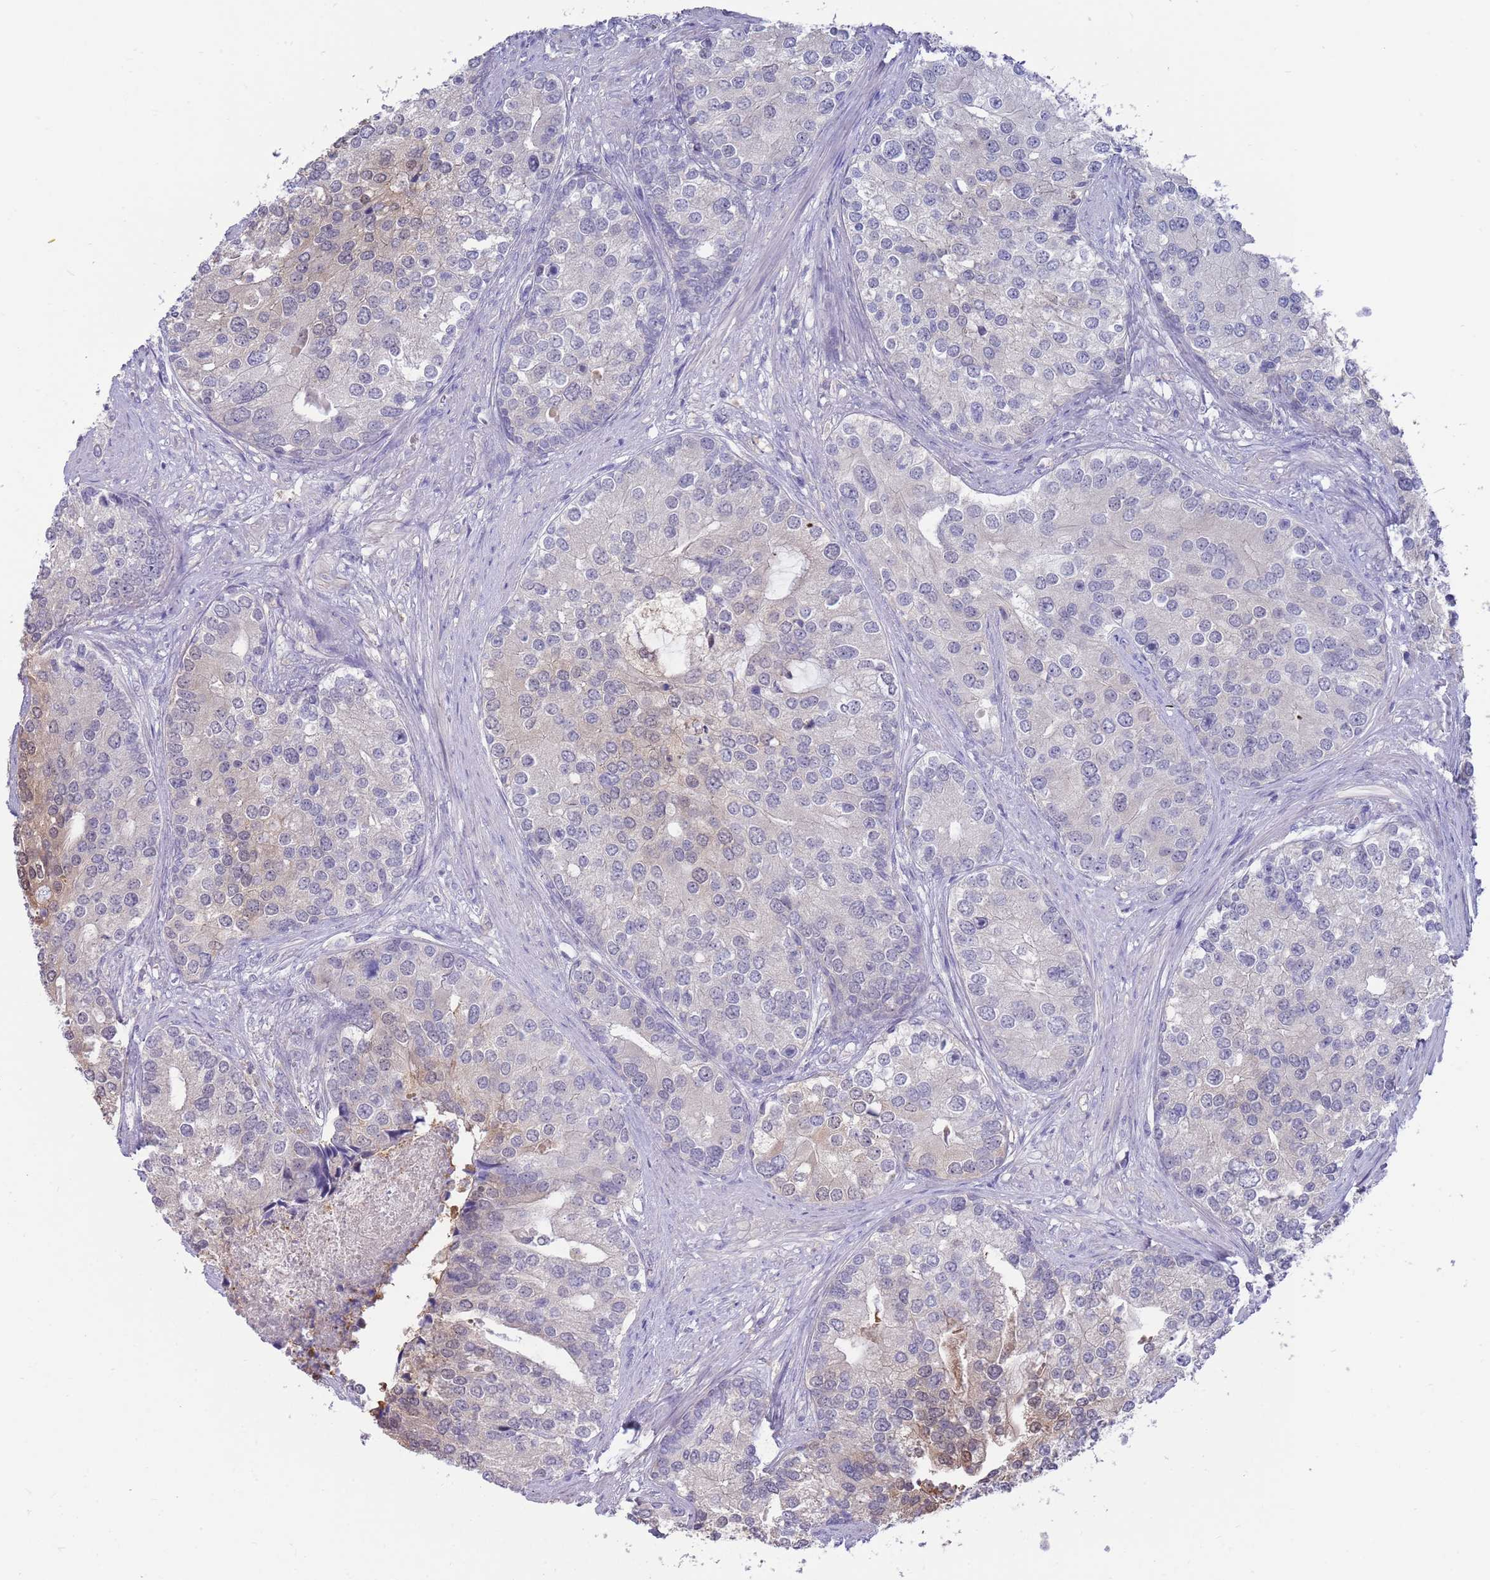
{"staining": {"intensity": "weak", "quantity": "<25%", "location": "cytoplasmic/membranous"}, "tissue": "prostate cancer", "cell_type": "Tumor cells", "image_type": "cancer", "snomed": [{"axis": "morphology", "description": "Adenocarcinoma, High grade"}, {"axis": "topography", "description": "Prostate"}], "caption": "Tumor cells are negative for protein expression in human prostate adenocarcinoma (high-grade).", "gene": "AP5S1", "patient": {"sex": "male", "age": 62}}